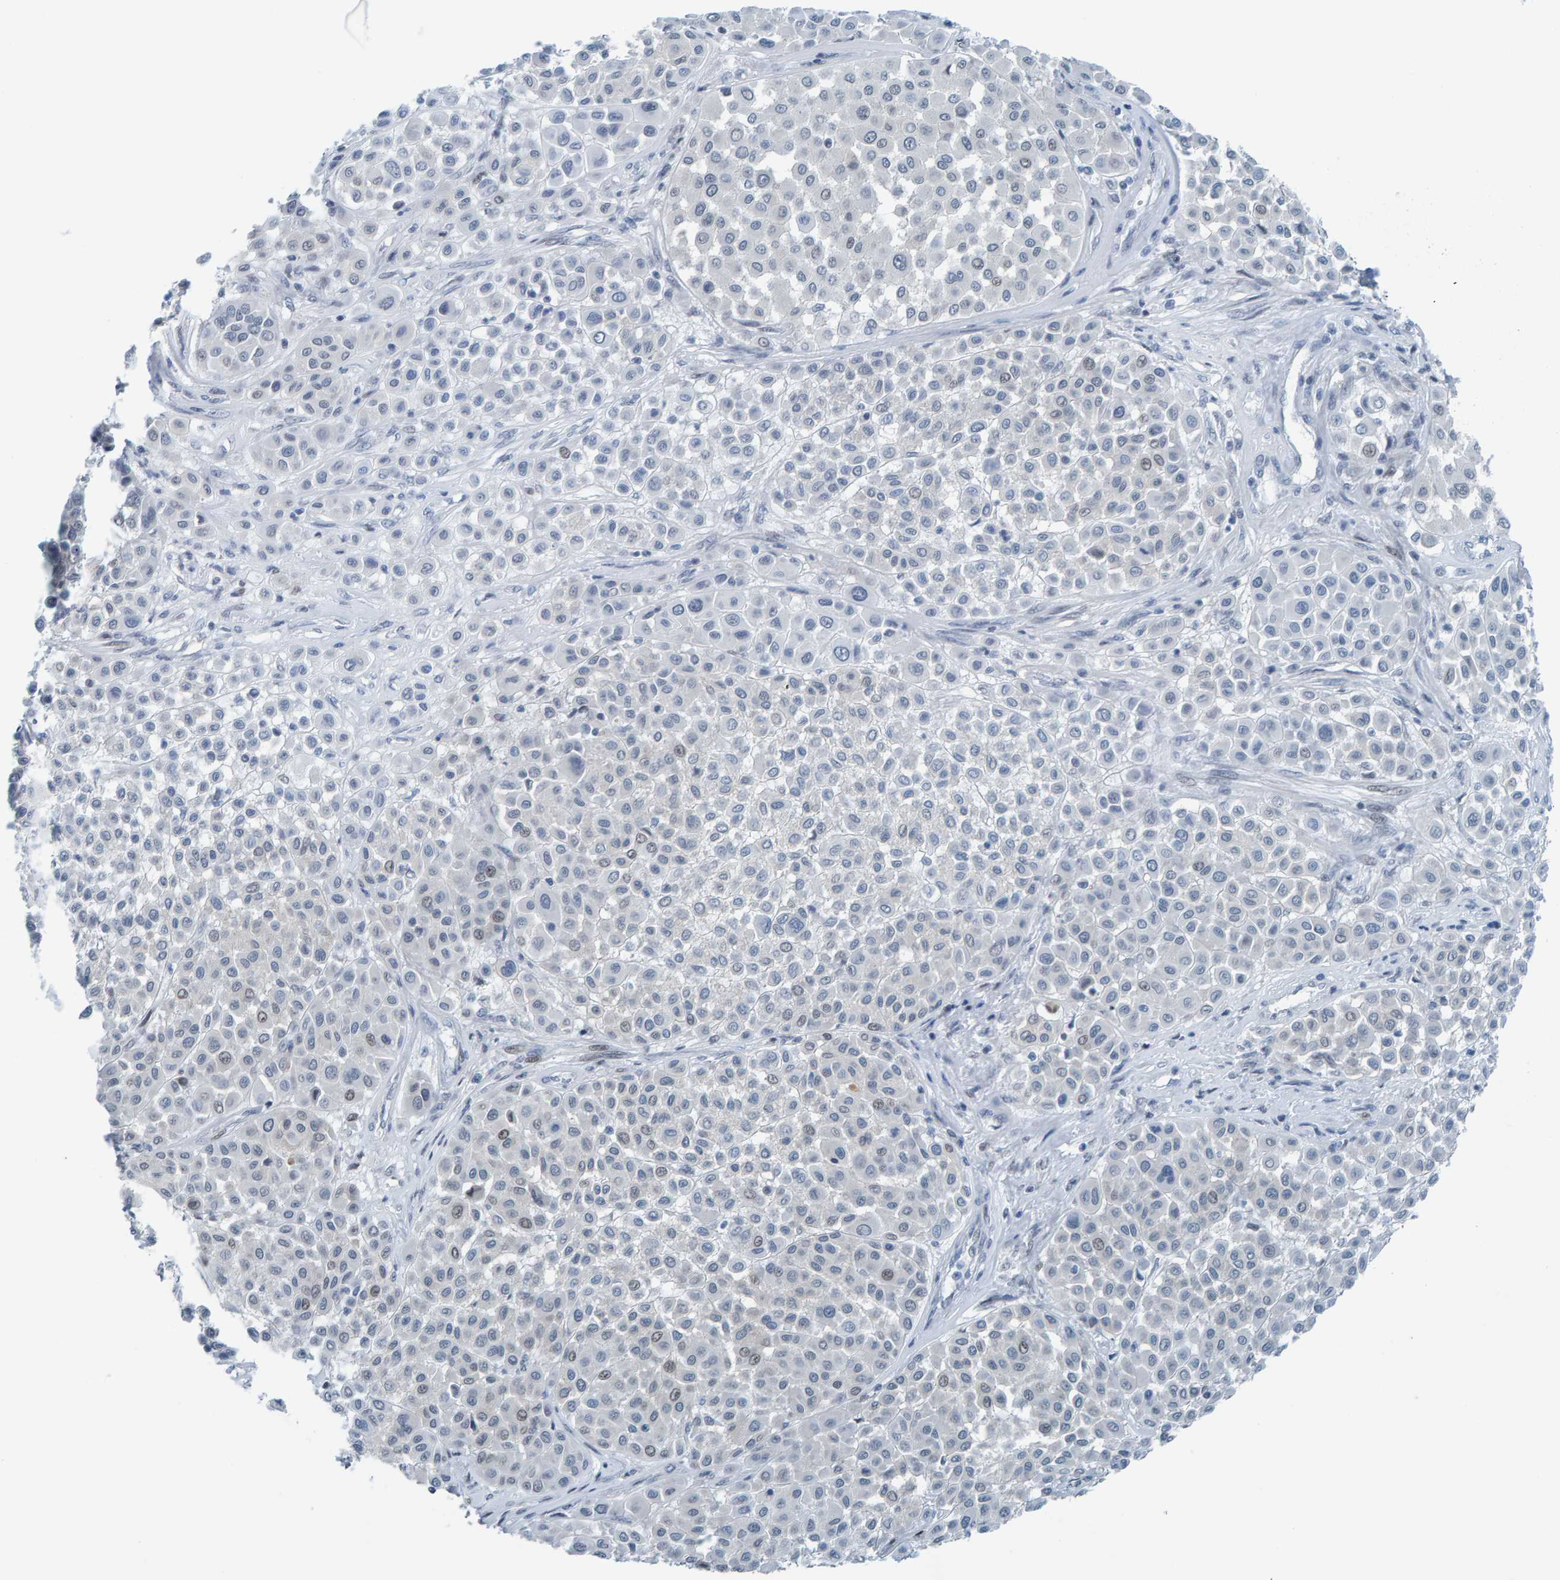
{"staining": {"intensity": "weak", "quantity": "<25%", "location": "nuclear"}, "tissue": "melanoma", "cell_type": "Tumor cells", "image_type": "cancer", "snomed": [{"axis": "morphology", "description": "Malignant melanoma, Metastatic site"}, {"axis": "topography", "description": "Soft tissue"}], "caption": "This is an immunohistochemistry micrograph of melanoma. There is no staining in tumor cells.", "gene": "CNP", "patient": {"sex": "male", "age": 41}}